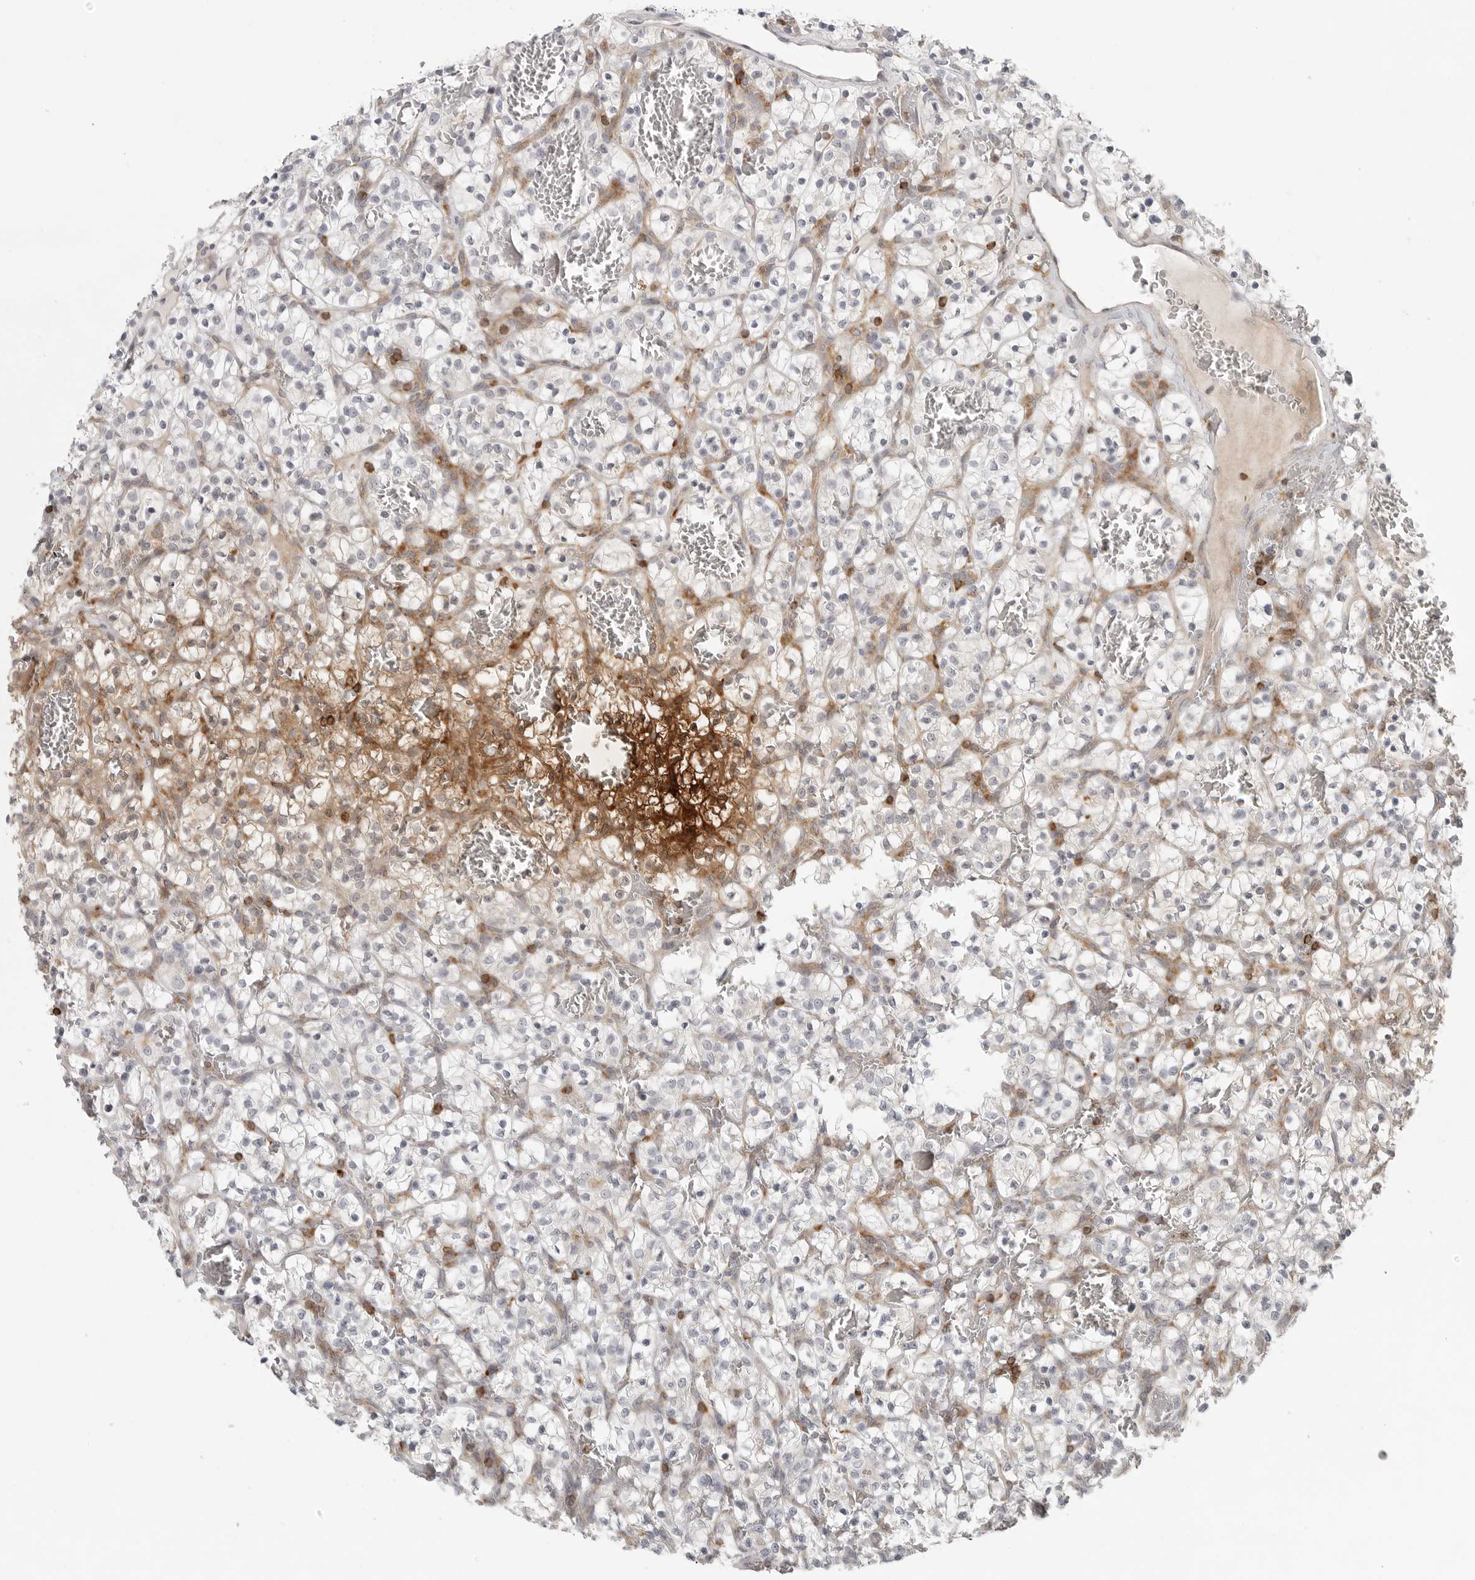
{"staining": {"intensity": "negative", "quantity": "none", "location": "none"}, "tissue": "renal cancer", "cell_type": "Tumor cells", "image_type": "cancer", "snomed": [{"axis": "morphology", "description": "Adenocarcinoma, NOS"}, {"axis": "topography", "description": "Kidney"}], "caption": "High magnification brightfield microscopy of renal cancer (adenocarcinoma) stained with DAB (3,3'-diaminobenzidine) (brown) and counterstained with hematoxylin (blue): tumor cells show no significant positivity.", "gene": "SH3KBP1", "patient": {"sex": "female", "age": 57}}